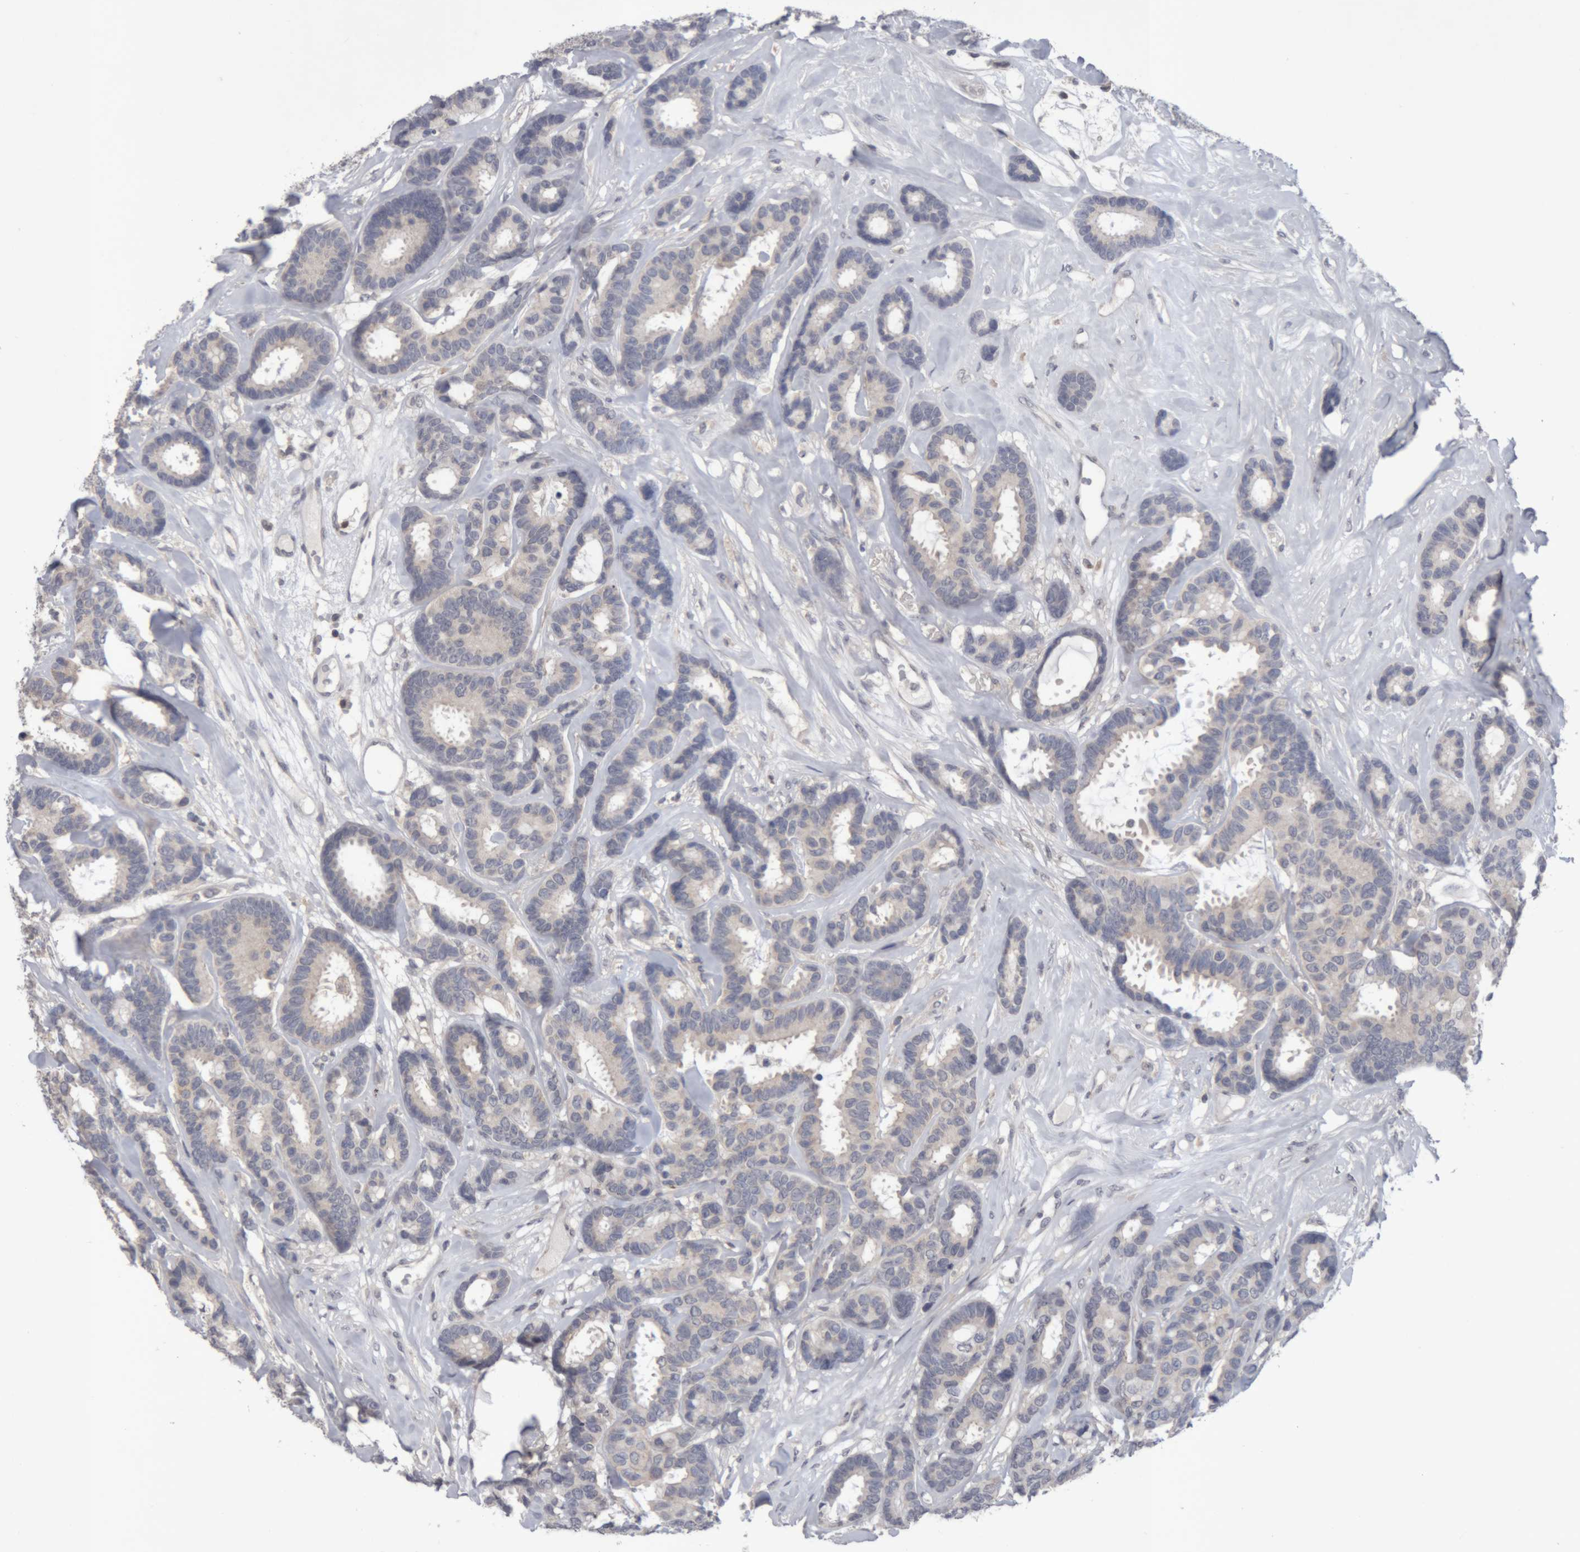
{"staining": {"intensity": "negative", "quantity": "none", "location": "none"}, "tissue": "breast cancer", "cell_type": "Tumor cells", "image_type": "cancer", "snomed": [{"axis": "morphology", "description": "Duct carcinoma"}, {"axis": "topography", "description": "Breast"}], "caption": "Breast cancer (invasive ductal carcinoma) was stained to show a protein in brown. There is no significant positivity in tumor cells. (DAB IHC visualized using brightfield microscopy, high magnification).", "gene": "NFATC2", "patient": {"sex": "female", "age": 87}}